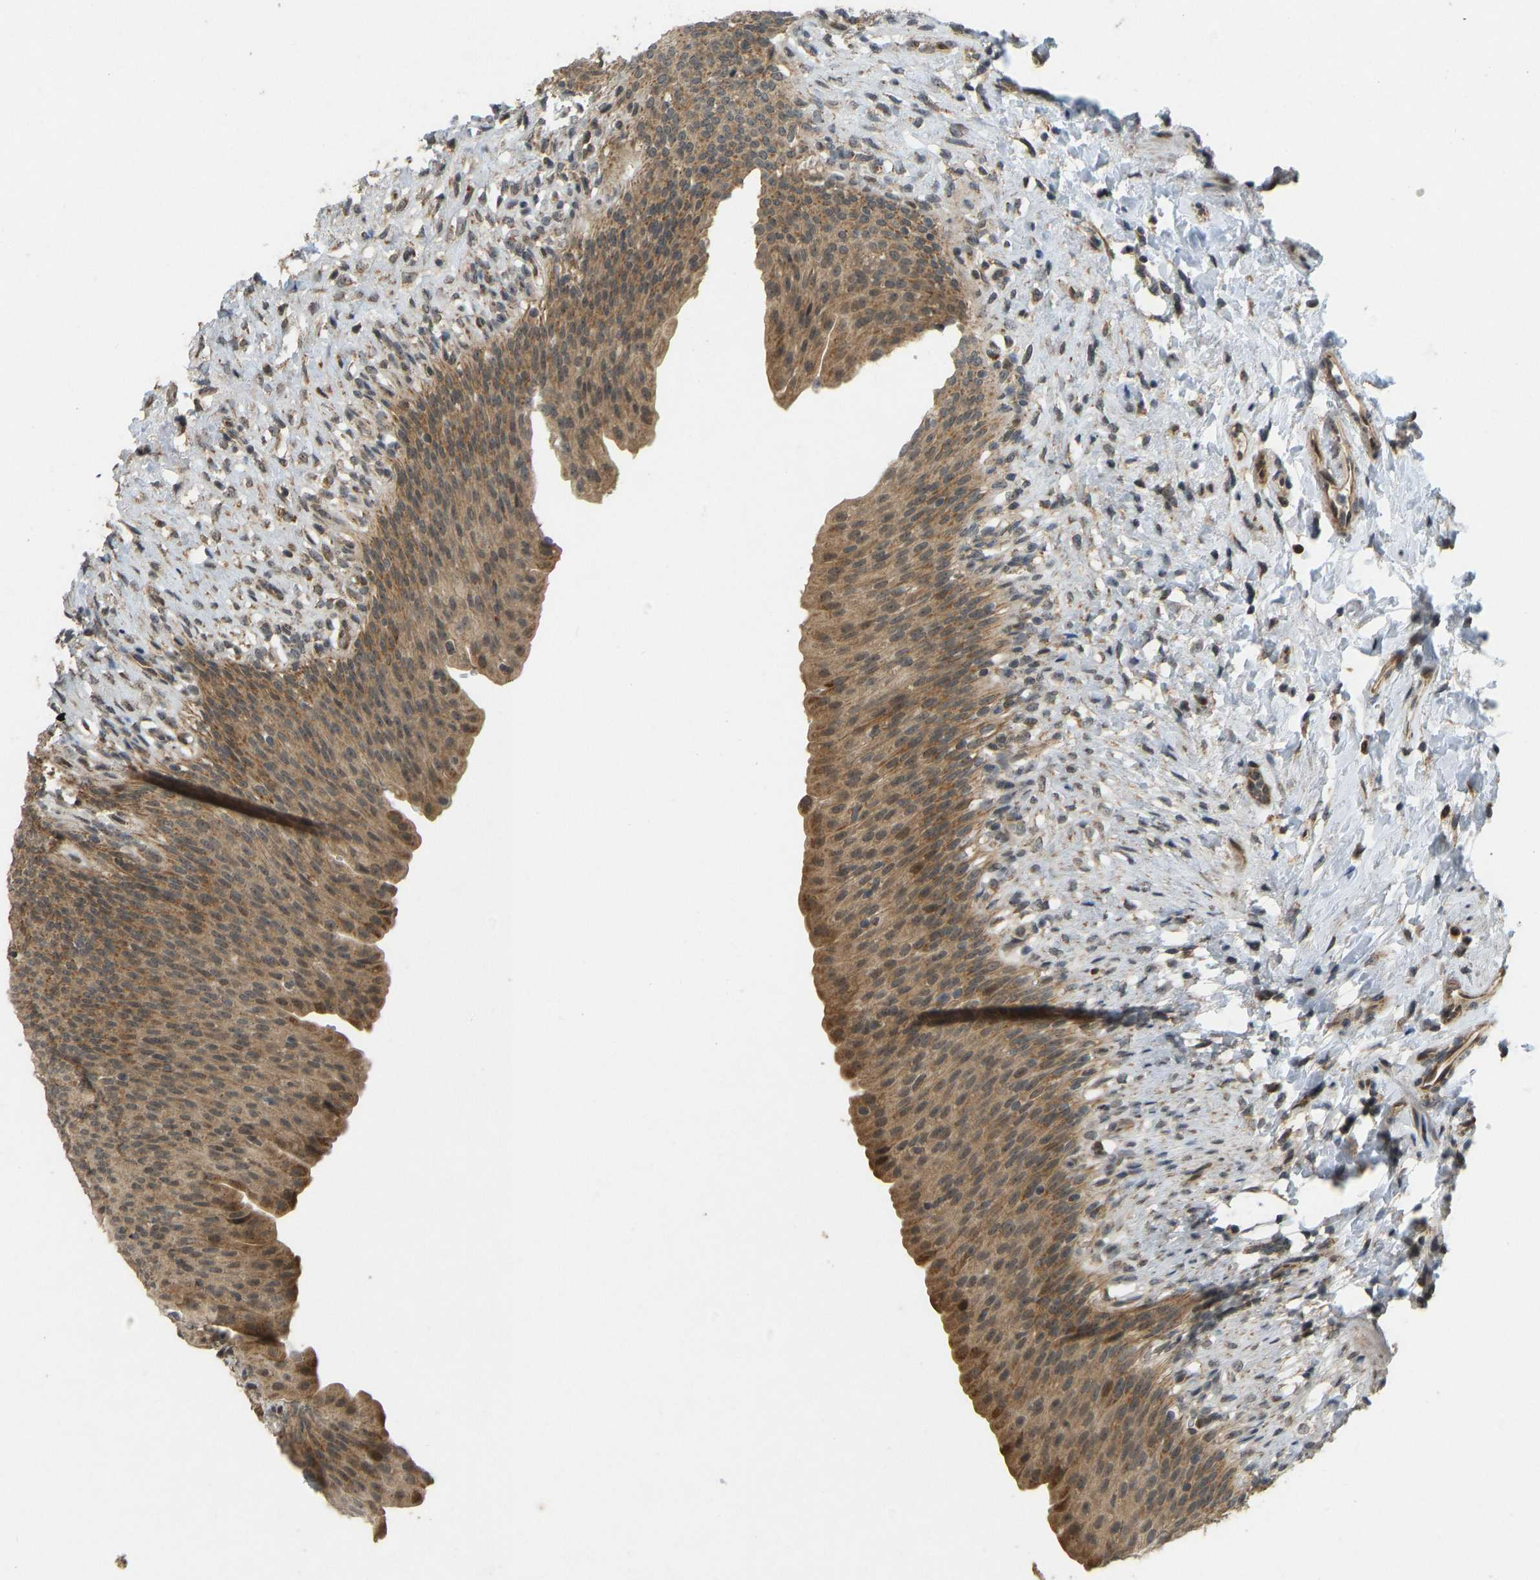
{"staining": {"intensity": "moderate", "quantity": ">75%", "location": "cytoplasmic/membranous"}, "tissue": "urinary bladder", "cell_type": "Urothelial cells", "image_type": "normal", "snomed": [{"axis": "morphology", "description": "Normal tissue, NOS"}, {"axis": "topography", "description": "Urinary bladder"}], "caption": "Immunohistochemistry (IHC) micrograph of benign human urinary bladder stained for a protein (brown), which demonstrates medium levels of moderate cytoplasmic/membranous positivity in about >75% of urothelial cells.", "gene": "ACADS", "patient": {"sex": "female", "age": 79}}